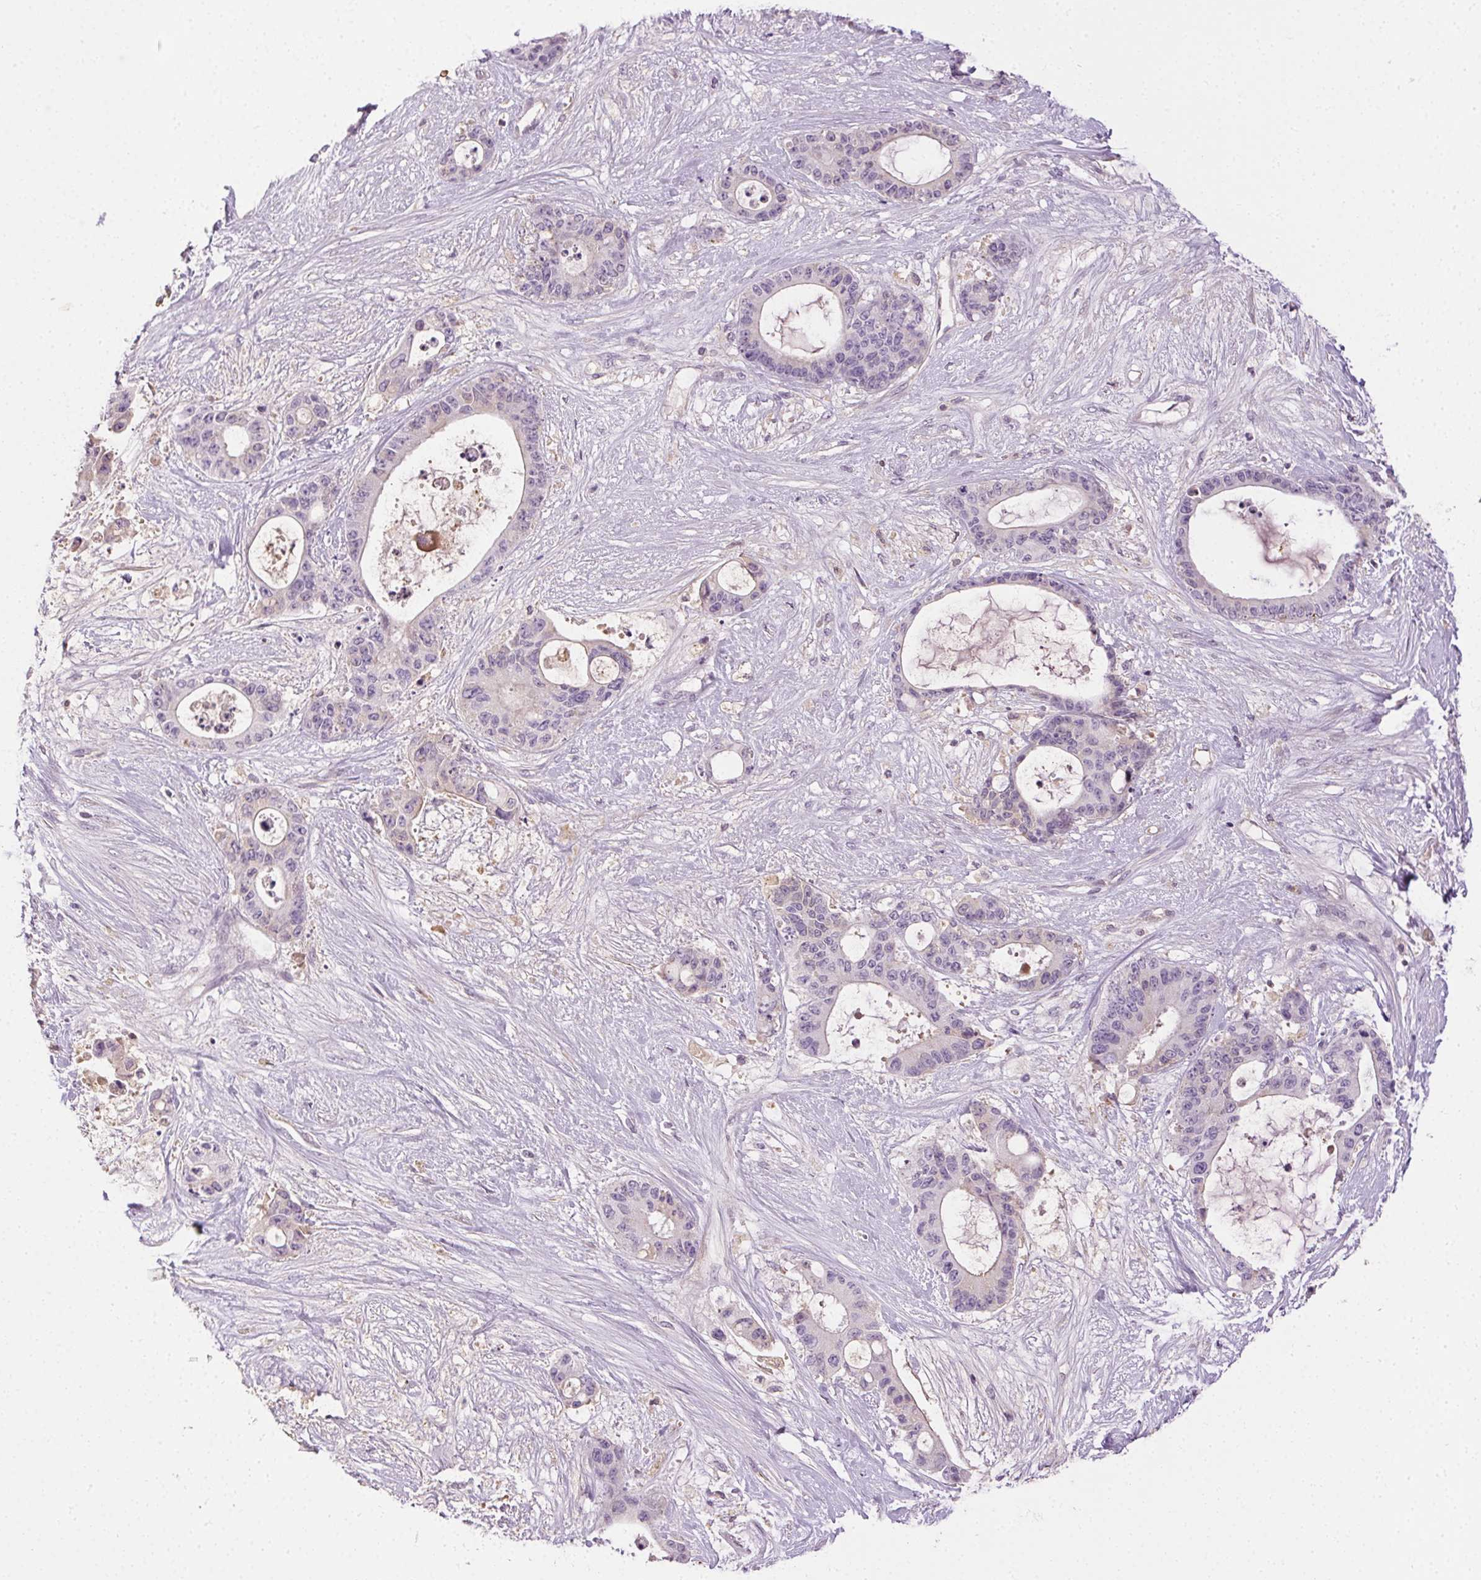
{"staining": {"intensity": "negative", "quantity": "none", "location": "none"}, "tissue": "liver cancer", "cell_type": "Tumor cells", "image_type": "cancer", "snomed": [{"axis": "morphology", "description": "Normal tissue, NOS"}, {"axis": "morphology", "description": "Cholangiocarcinoma"}, {"axis": "topography", "description": "Liver"}, {"axis": "topography", "description": "Peripheral nerve tissue"}], "caption": "This is an IHC photomicrograph of human liver cancer. There is no expression in tumor cells.", "gene": "BPIFB2", "patient": {"sex": "female", "age": 73}}